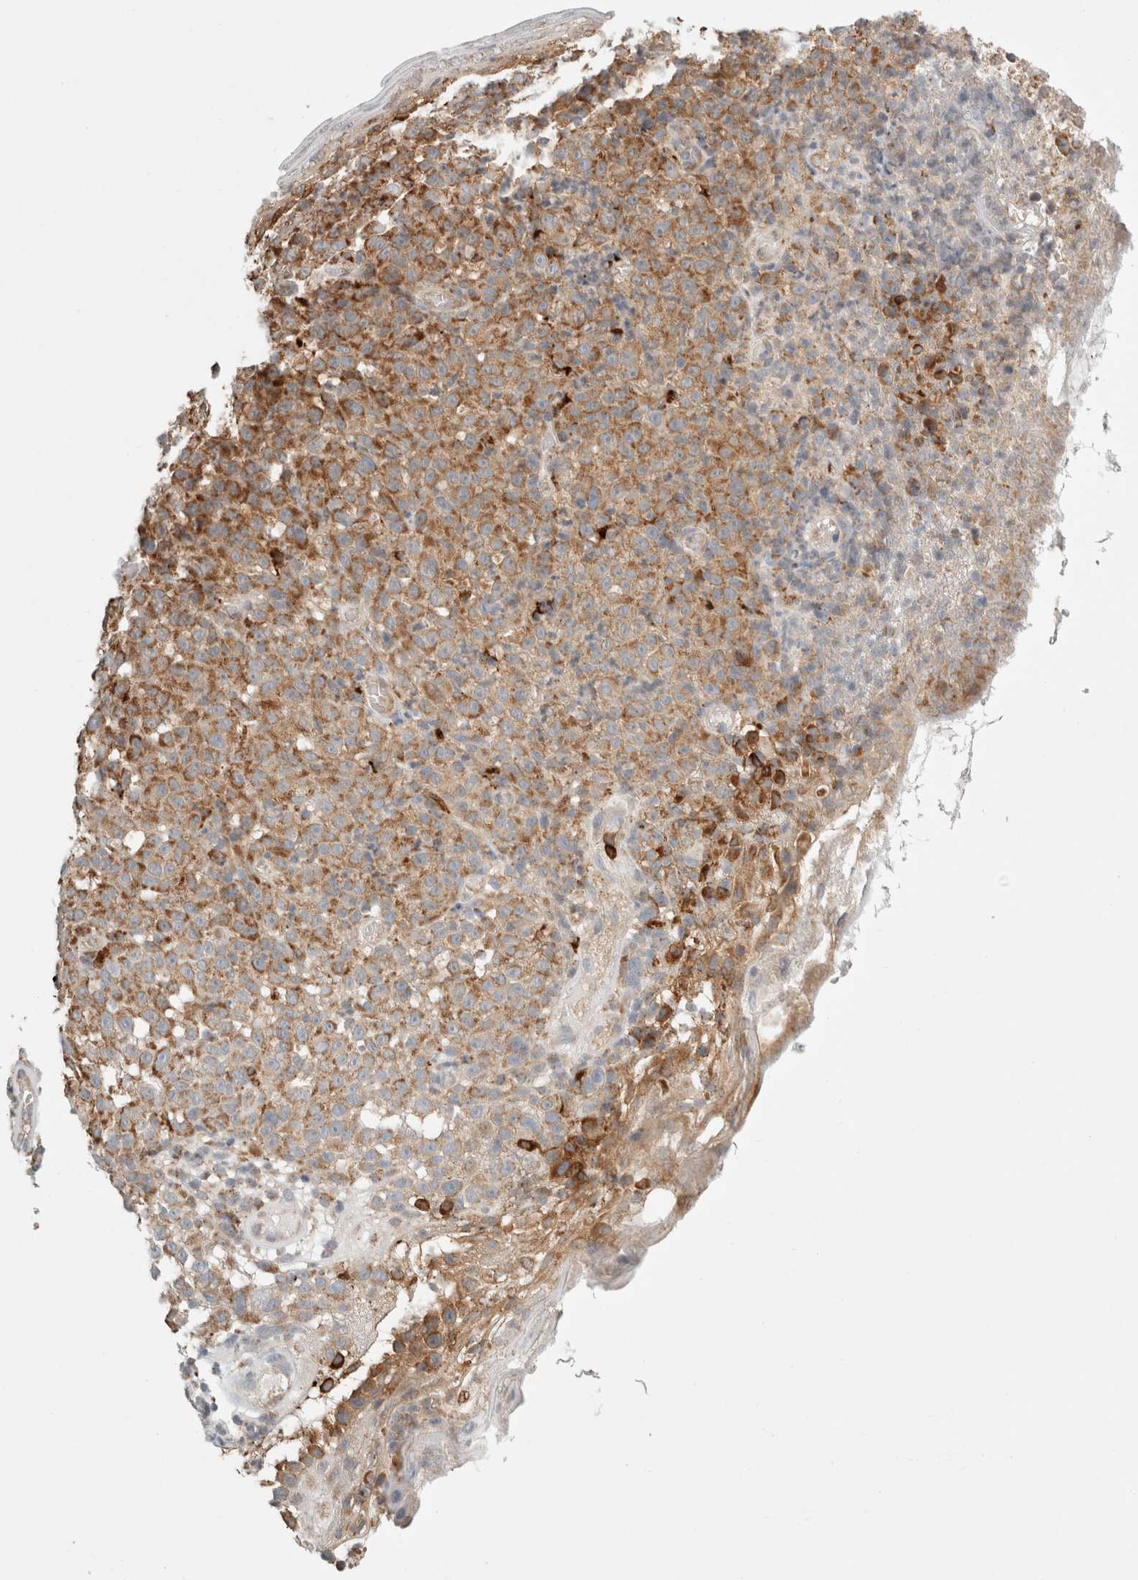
{"staining": {"intensity": "moderate", "quantity": ">75%", "location": "cytoplasmic/membranous"}, "tissue": "melanoma", "cell_type": "Tumor cells", "image_type": "cancer", "snomed": [{"axis": "morphology", "description": "Malignant melanoma, NOS"}, {"axis": "topography", "description": "Skin"}], "caption": "Immunohistochemistry of human melanoma shows medium levels of moderate cytoplasmic/membranous staining in about >75% of tumor cells. The staining was performed using DAB (3,3'-diaminobenzidine), with brown indicating positive protein expression. Nuclei are stained blue with hematoxylin.", "gene": "HROB", "patient": {"sex": "female", "age": 82}}